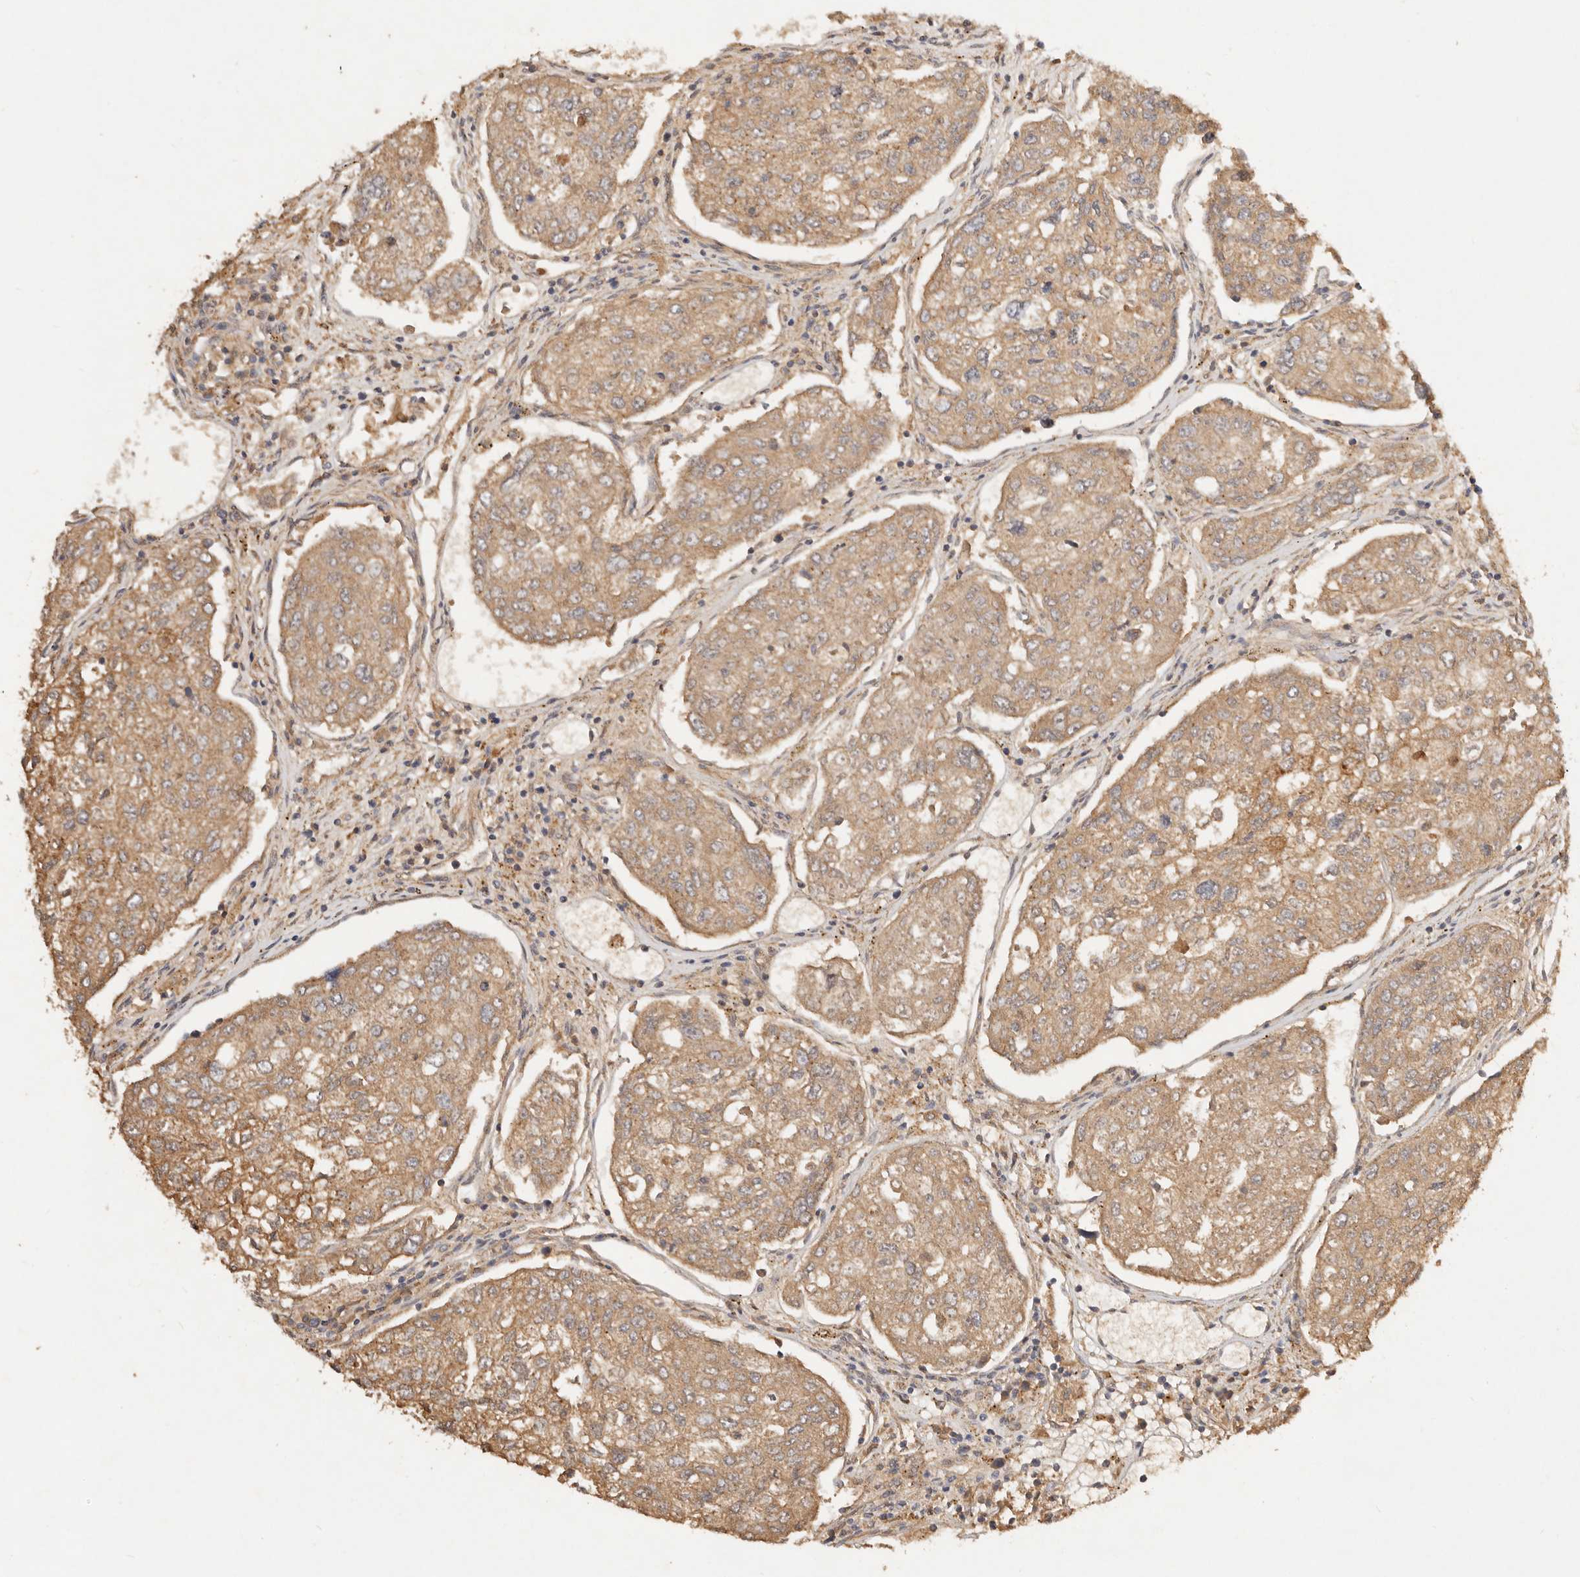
{"staining": {"intensity": "moderate", "quantity": ">75%", "location": "cytoplasmic/membranous"}, "tissue": "urothelial cancer", "cell_type": "Tumor cells", "image_type": "cancer", "snomed": [{"axis": "morphology", "description": "Urothelial carcinoma, High grade"}, {"axis": "topography", "description": "Lymph node"}, {"axis": "topography", "description": "Urinary bladder"}], "caption": "The micrograph displays staining of urothelial cancer, revealing moderate cytoplasmic/membranous protein positivity (brown color) within tumor cells.", "gene": "FREM2", "patient": {"sex": "male", "age": 51}}